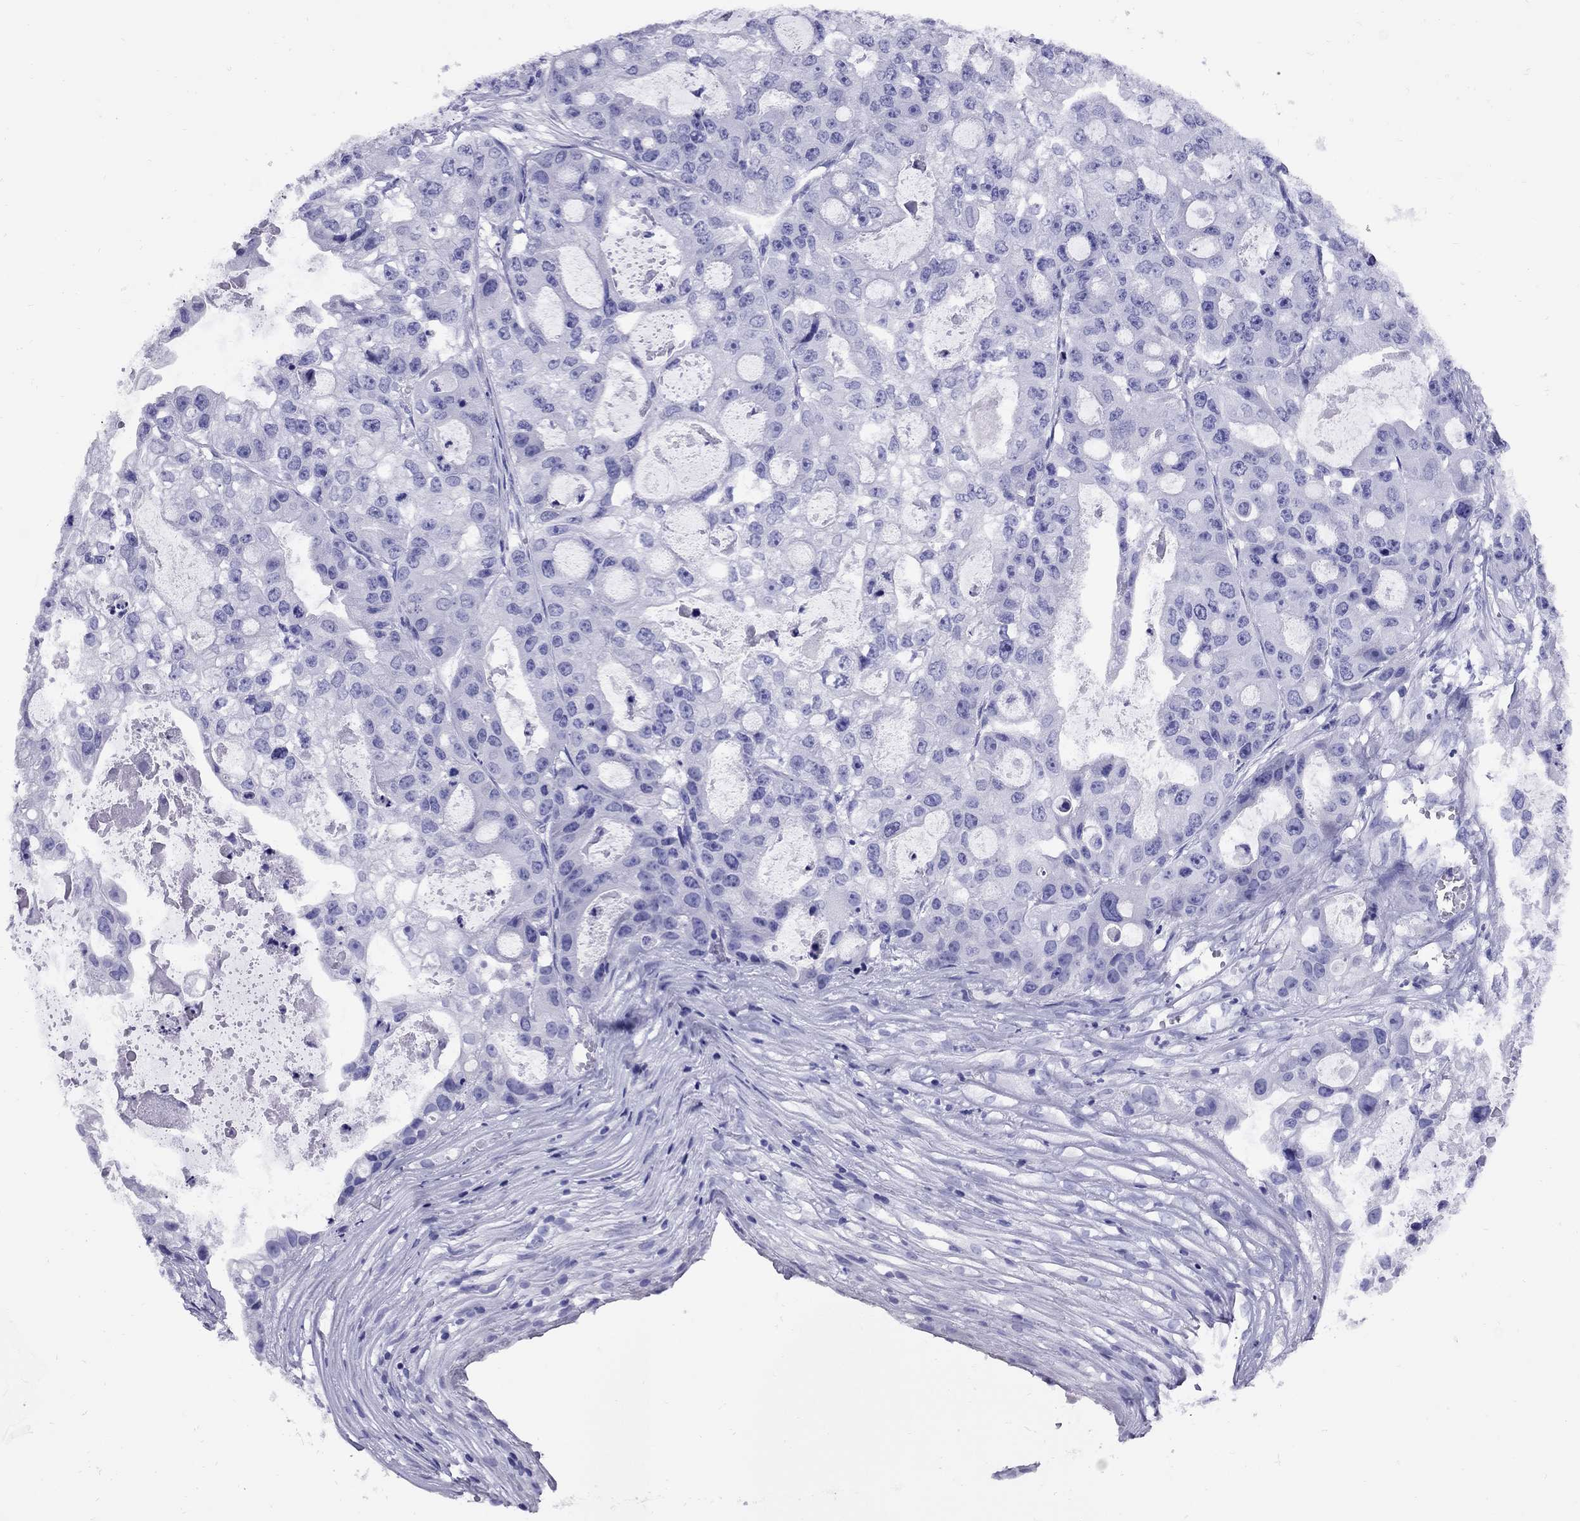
{"staining": {"intensity": "negative", "quantity": "none", "location": "none"}, "tissue": "ovarian cancer", "cell_type": "Tumor cells", "image_type": "cancer", "snomed": [{"axis": "morphology", "description": "Cystadenocarcinoma, serous, NOS"}, {"axis": "topography", "description": "Ovary"}], "caption": "This photomicrograph is of ovarian cancer (serous cystadenocarcinoma) stained with immunohistochemistry to label a protein in brown with the nuclei are counter-stained blue. There is no positivity in tumor cells.", "gene": "AVPR1B", "patient": {"sex": "female", "age": 56}}